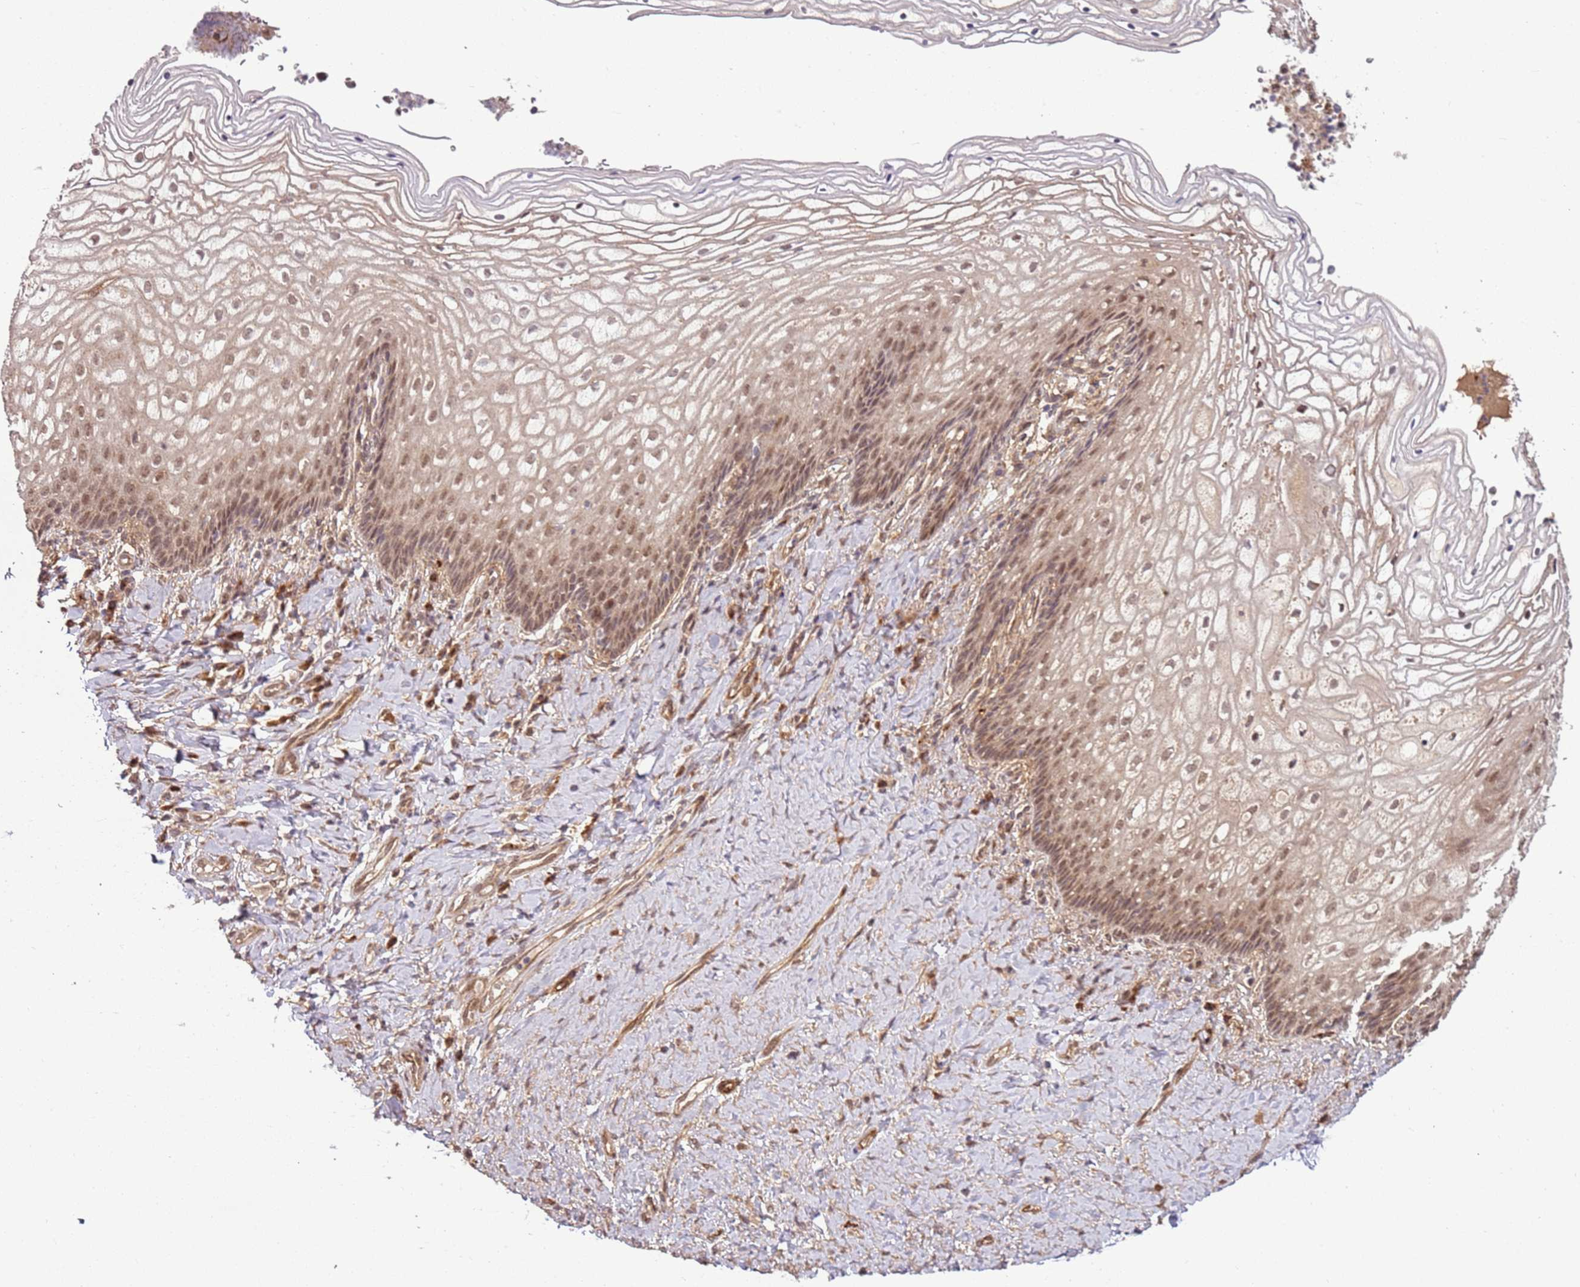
{"staining": {"intensity": "moderate", "quantity": ">75%", "location": "nuclear"}, "tissue": "vagina", "cell_type": "Squamous epithelial cells", "image_type": "normal", "snomed": [{"axis": "morphology", "description": "Normal tissue, NOS"}, {"axis": "topography", "description": "Vagina"}], "caption": "A micrograph of human vagina stained for a protein shows moderate nuclear brown staining in squamous epithelial cells.", "gene": "POLR3H", "patient": {"sex": "female", "age": 60}}